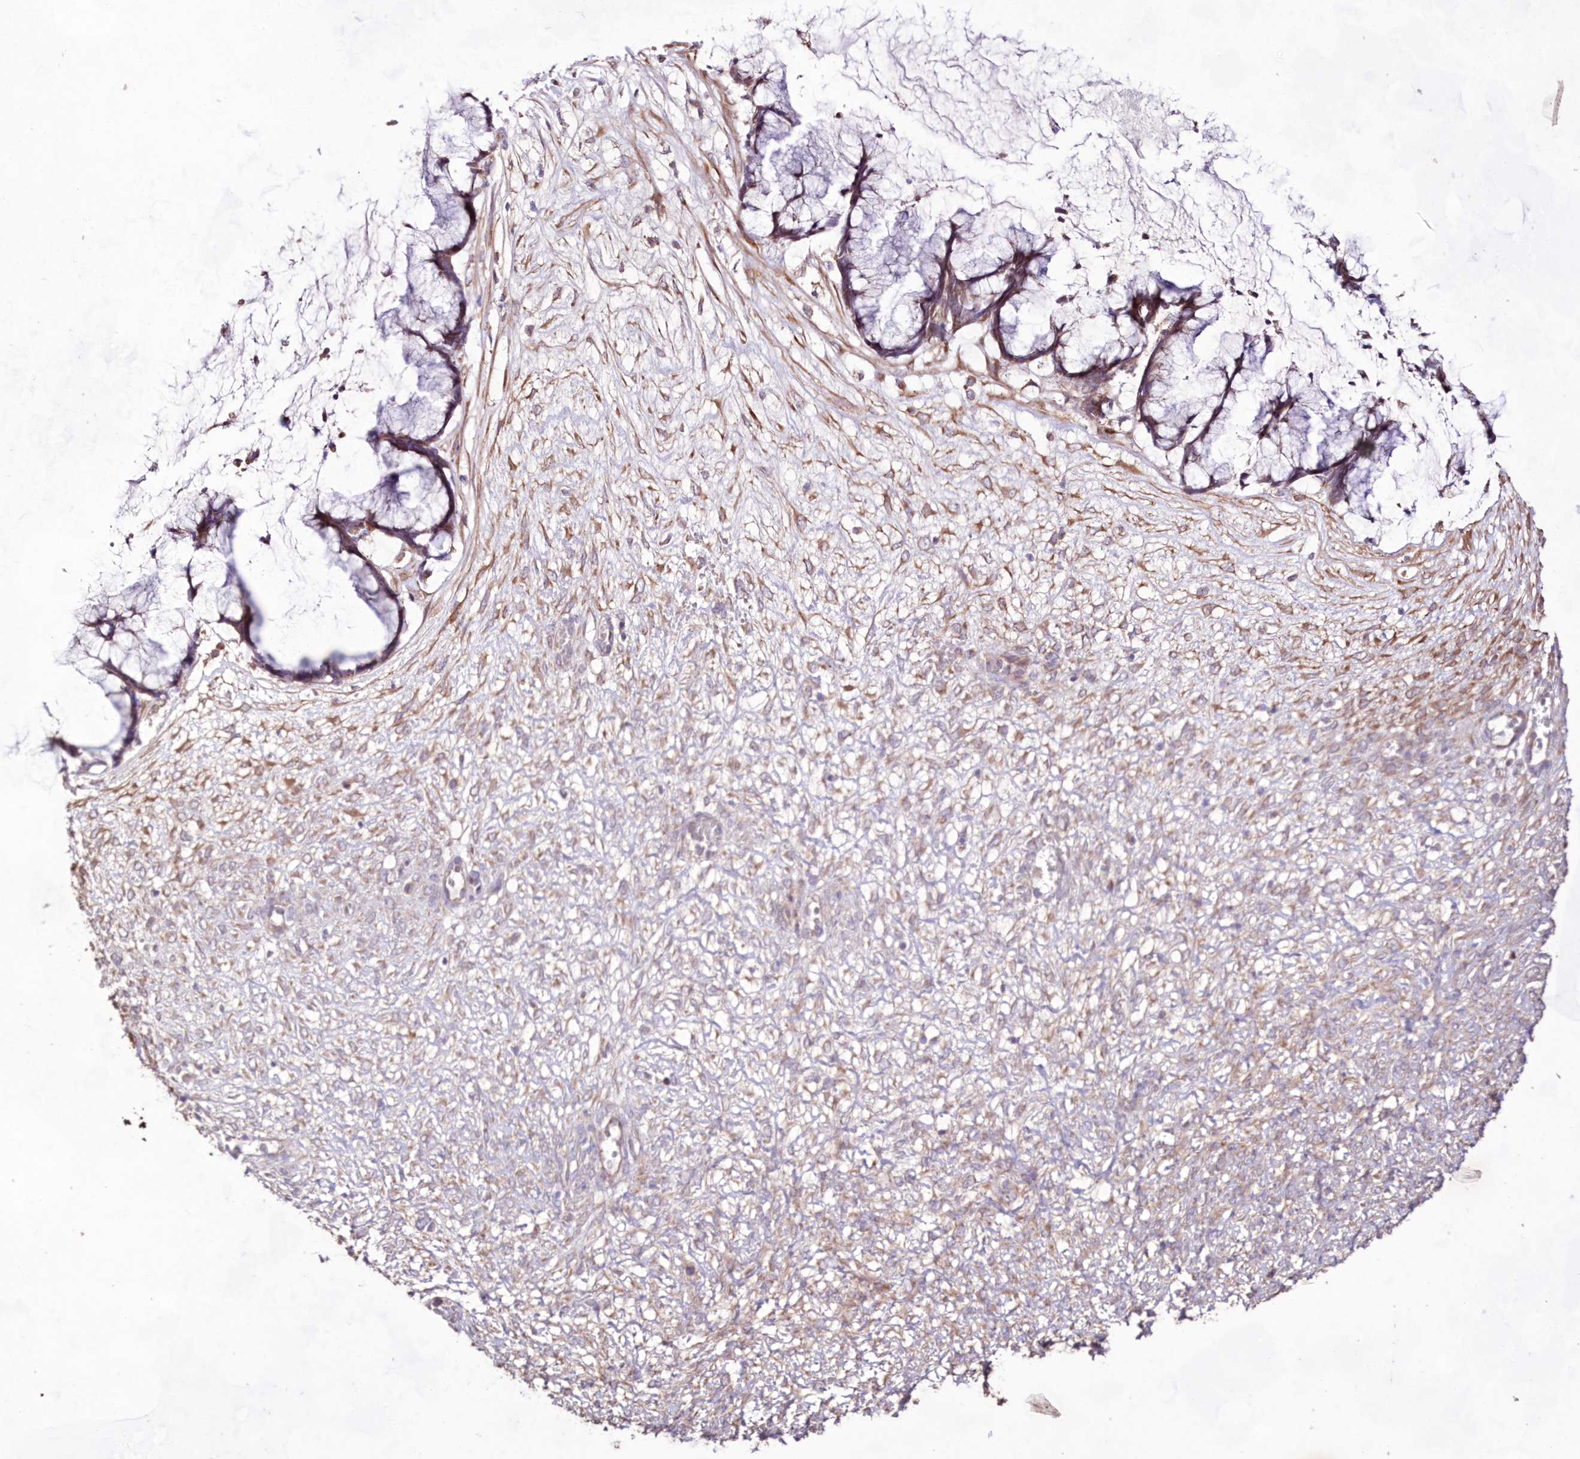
{"staining": {"intensity": "moderate", "quantity": "25%-75%", "location": "cytoplasmic/membranous"}, "tissue": "ovarian cancer", "cell_type": "Tumor cells", "image_type": "cancer", "snomed": [{"axis": "morphology", "description": "Cystadenocarcinoma, mucinous, NOS"}, {"axis": "topography", "description": "Ovary"}], "caption": "Ovarian mucinous cystadenocarcinoma stained for a protein (brown) exhibits moderate cytoplasmic/membranous positive positivity in about 25%-75% of tumor cells.", "gene": "HADHB", "patient": {"sex": "female", "age": 42}}